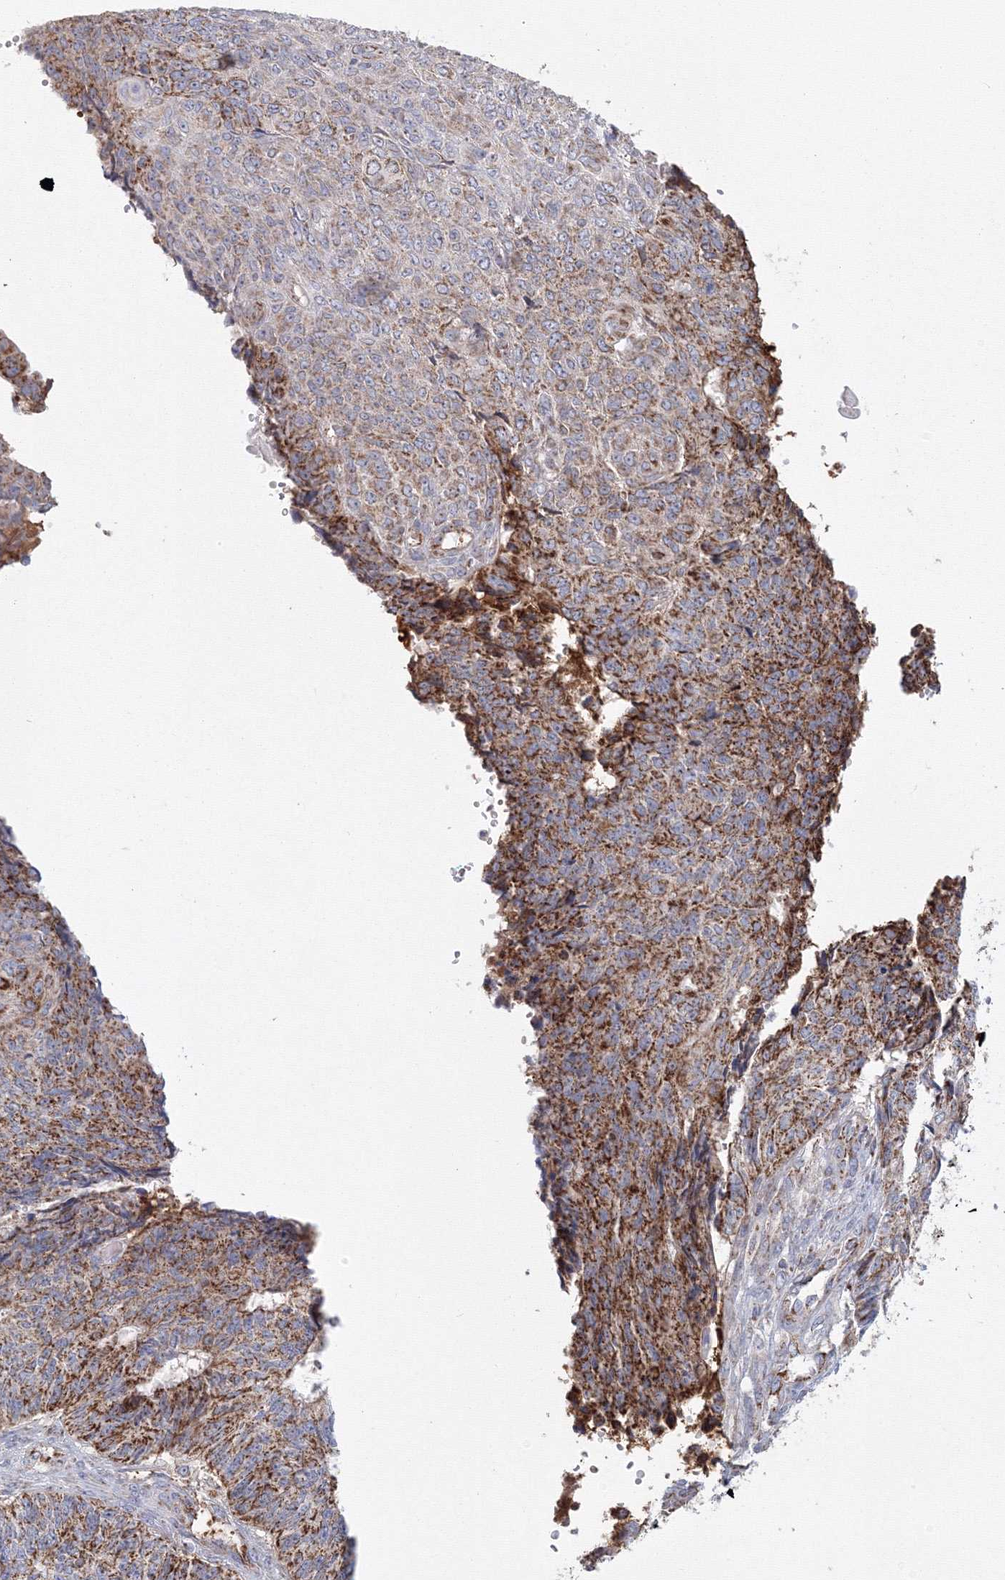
{"staining": {"intensity": "strong", "quantity": "25%-75%", "location": "cytoplasmic/membranous"}, "tissue": "endometrial cancer", "cell_type": "Tumor cells", "image_type": "cancer", "snomed": [{"axis": "morphology", "description": "Adenocarcinoma, NOS"}, {"axis": "topography", "description": "Endometrium"}], "caption": "Endometrial cancer (adenocarcinoma) stained with a brown dye reveals strong cytoplasmic/membranous positive positivity in approximately 25%-75% of tumor cells.", "gene": "GRPEL1", "patient": {"sex": "female", "age": 32}}